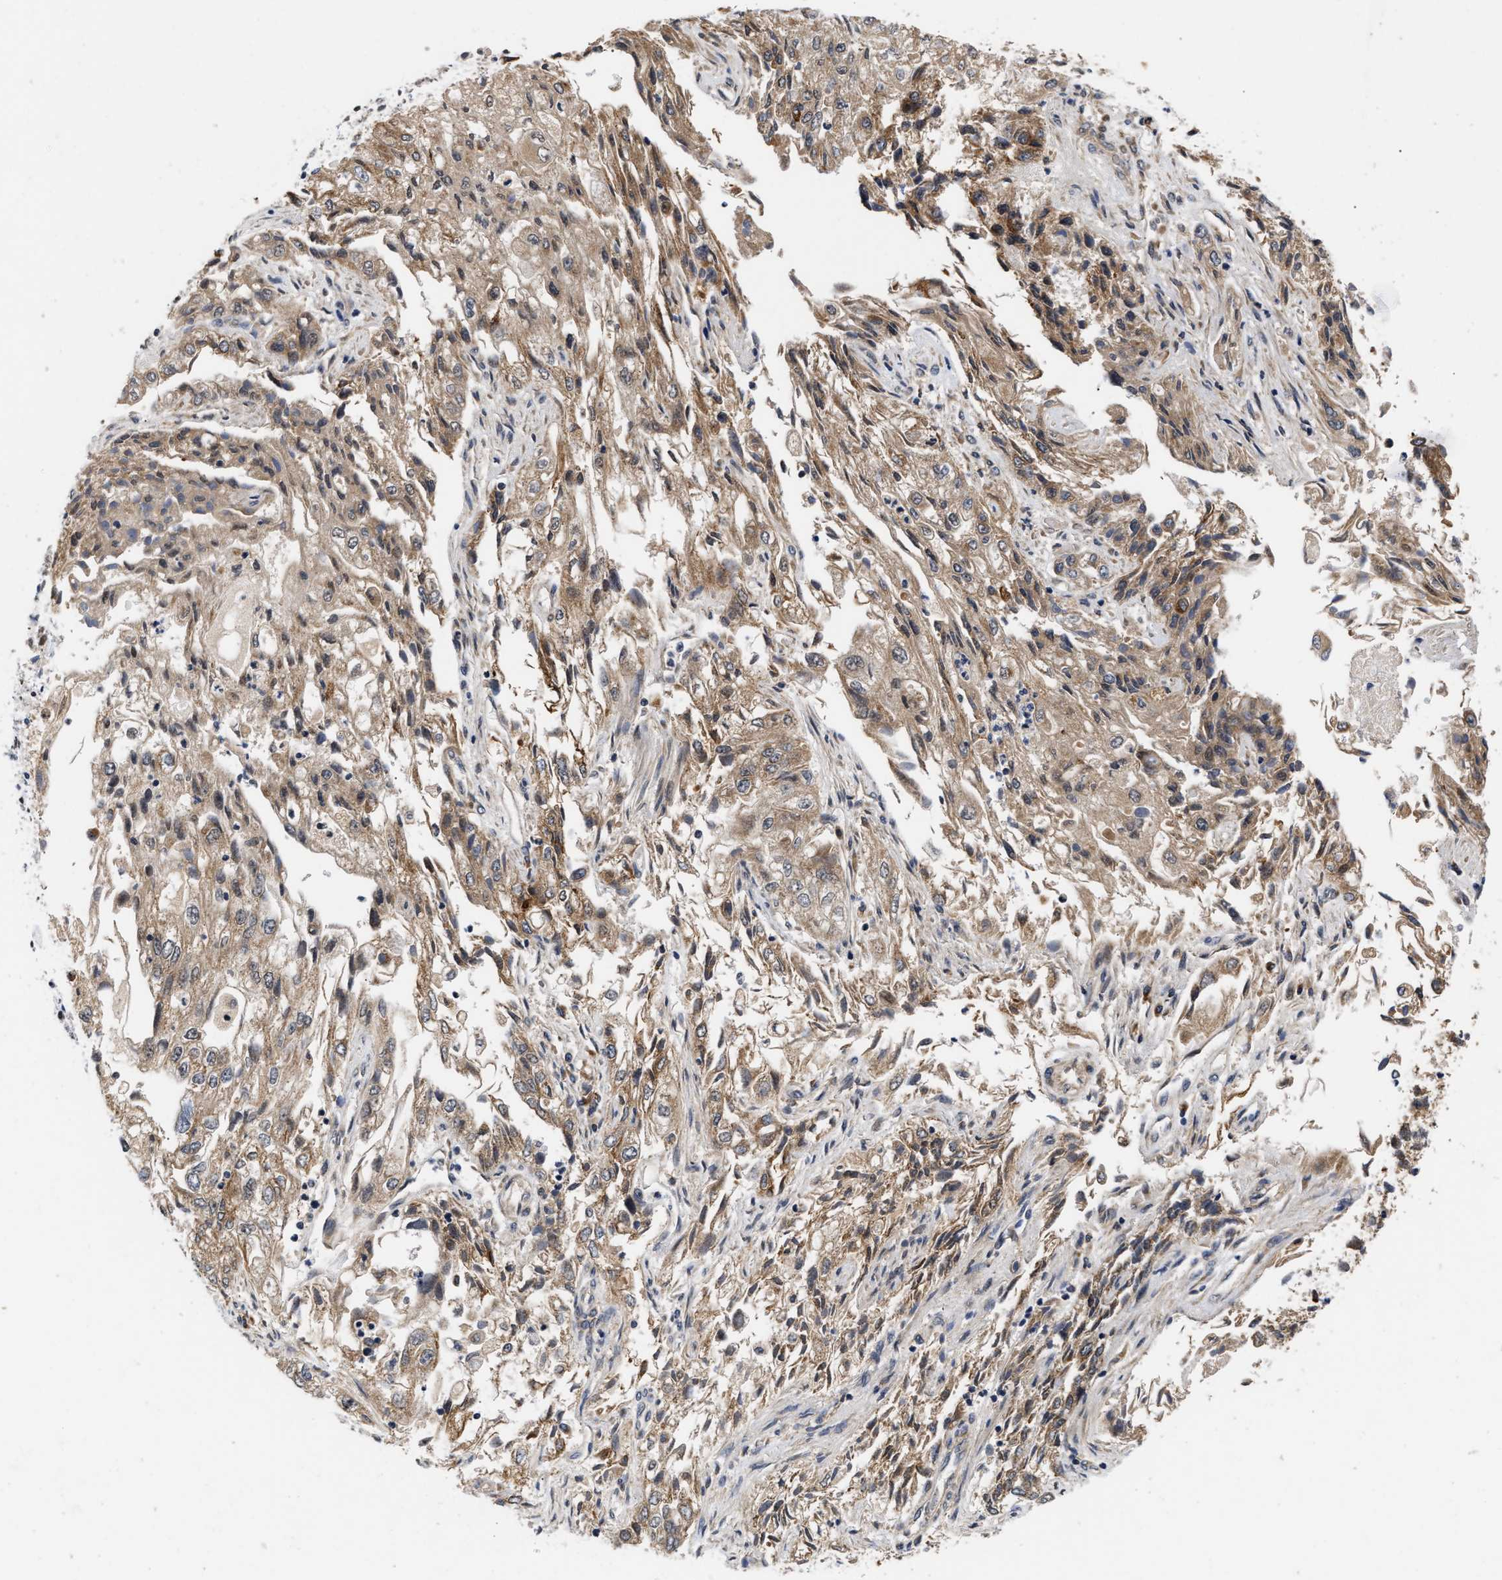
{"staining": {"intensity": "moderate", "quantity": "25%-75%", "location": "cytoplasmic/membranous"}, "tissue": "endometrial cancer", "cell_type": "Tumor cells", "image_type": "cancer", "snomed": [{"axis": "morphology", "description": "Adenocarcinoma, NOS"}, {"axis": "topography", "description": "Endometrium"}], "caption": "This micrograph shows immunohistochemistry staining of adenocarcinoma (endometrial), with medium moderate cytoplasmic/membranous staining in approximately 25%-75% of tumor cells.", "gene": "CLIP2", "patient": {"sex": "female", "age": 49}}